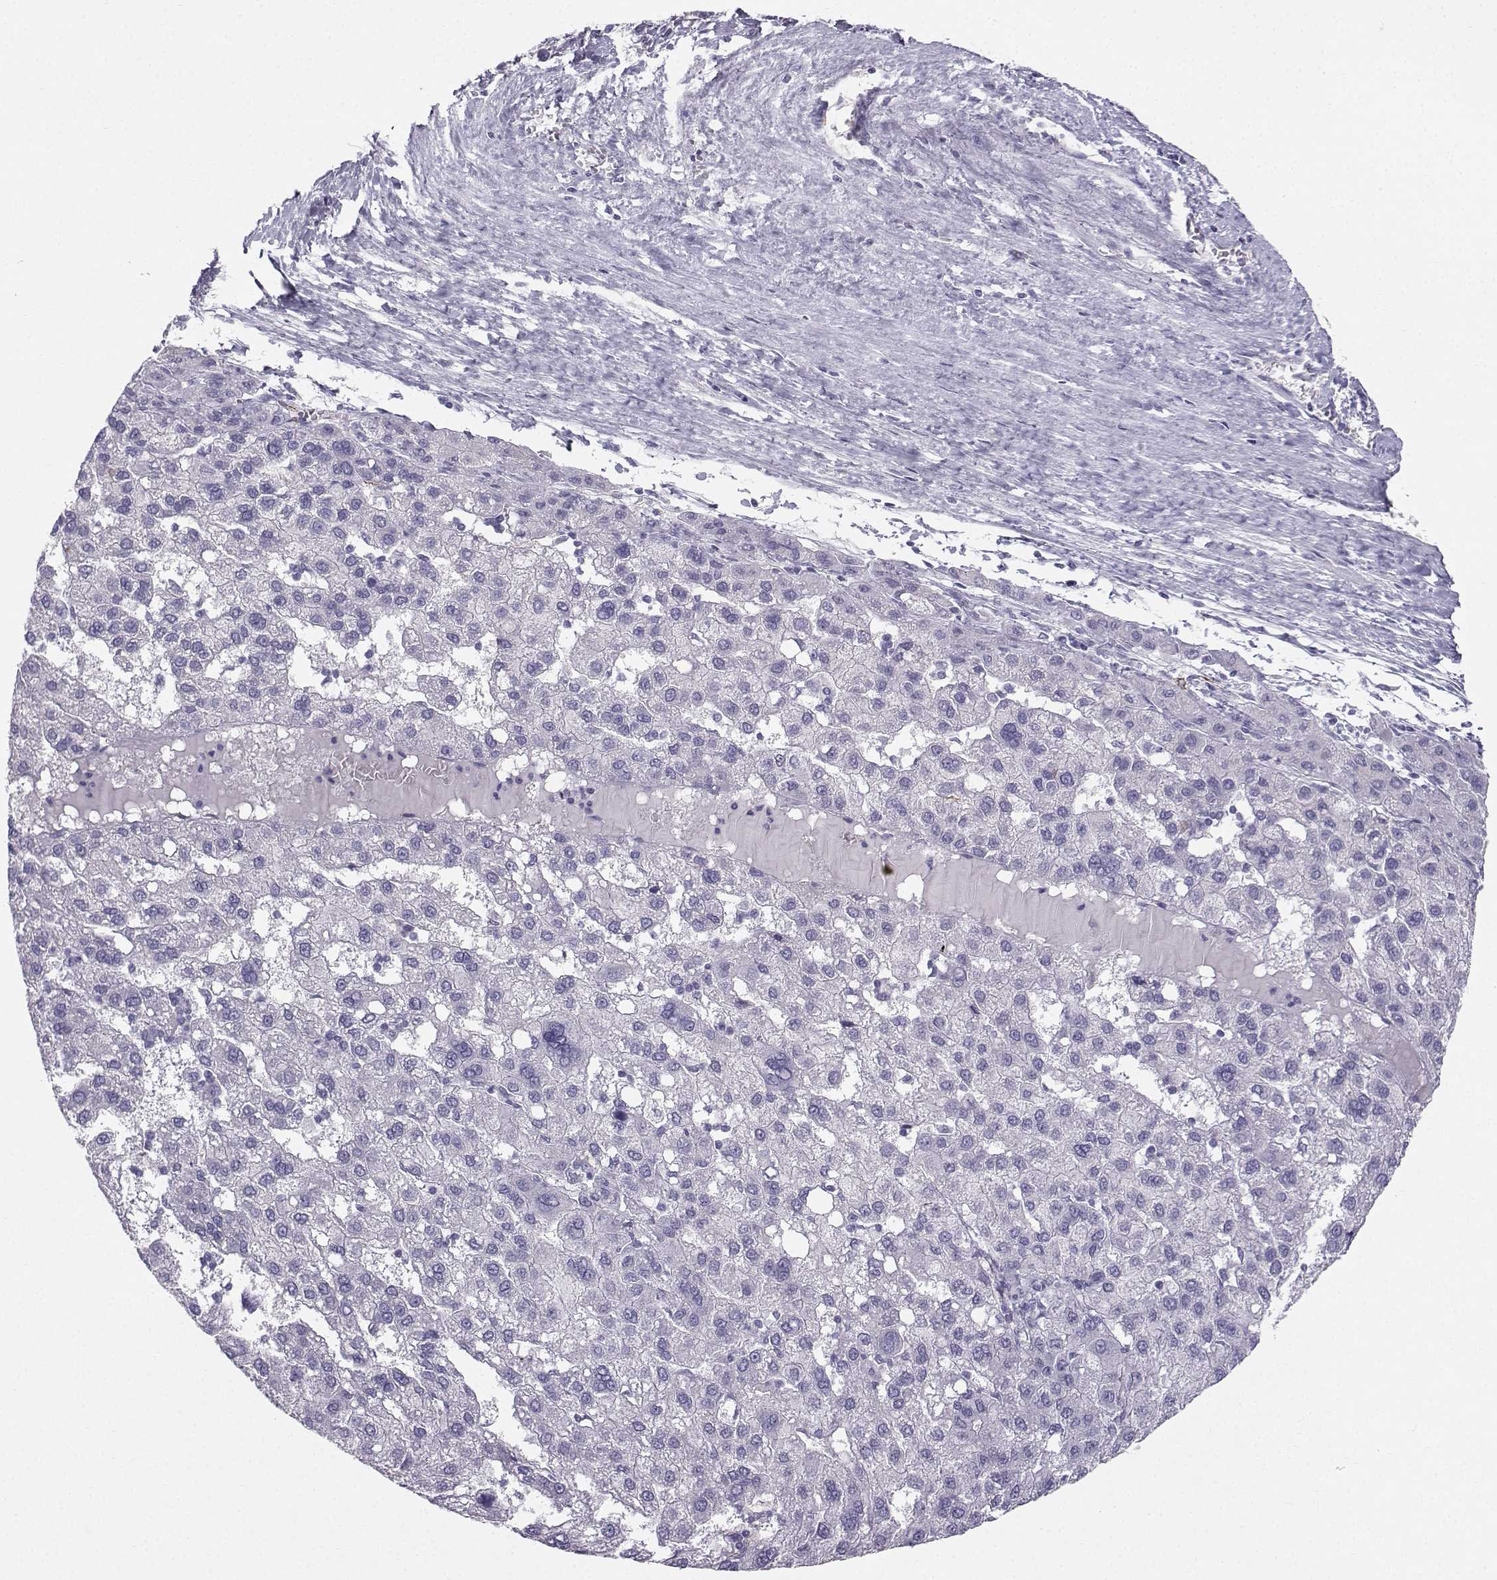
{"staining": {"intensity": "negative", "quantity": "none", "location": "none"}, "tissue": "liver cancer", "cell_type": "Tumor cells", "image_type": "cancer", "snomed": [{"axis": "morphology", "description": "Carcinoma, Hepatocellular, NOS"}, {"axis": "topography", "description": "Liver"}], "caption": "This is an immunohistochemistry photomicrograph of human liver hepatocellular carcinoma. There is no positivity in tumor cells.", "gene": "IQCD", "patient": {"sex": "female", "age": 82}}